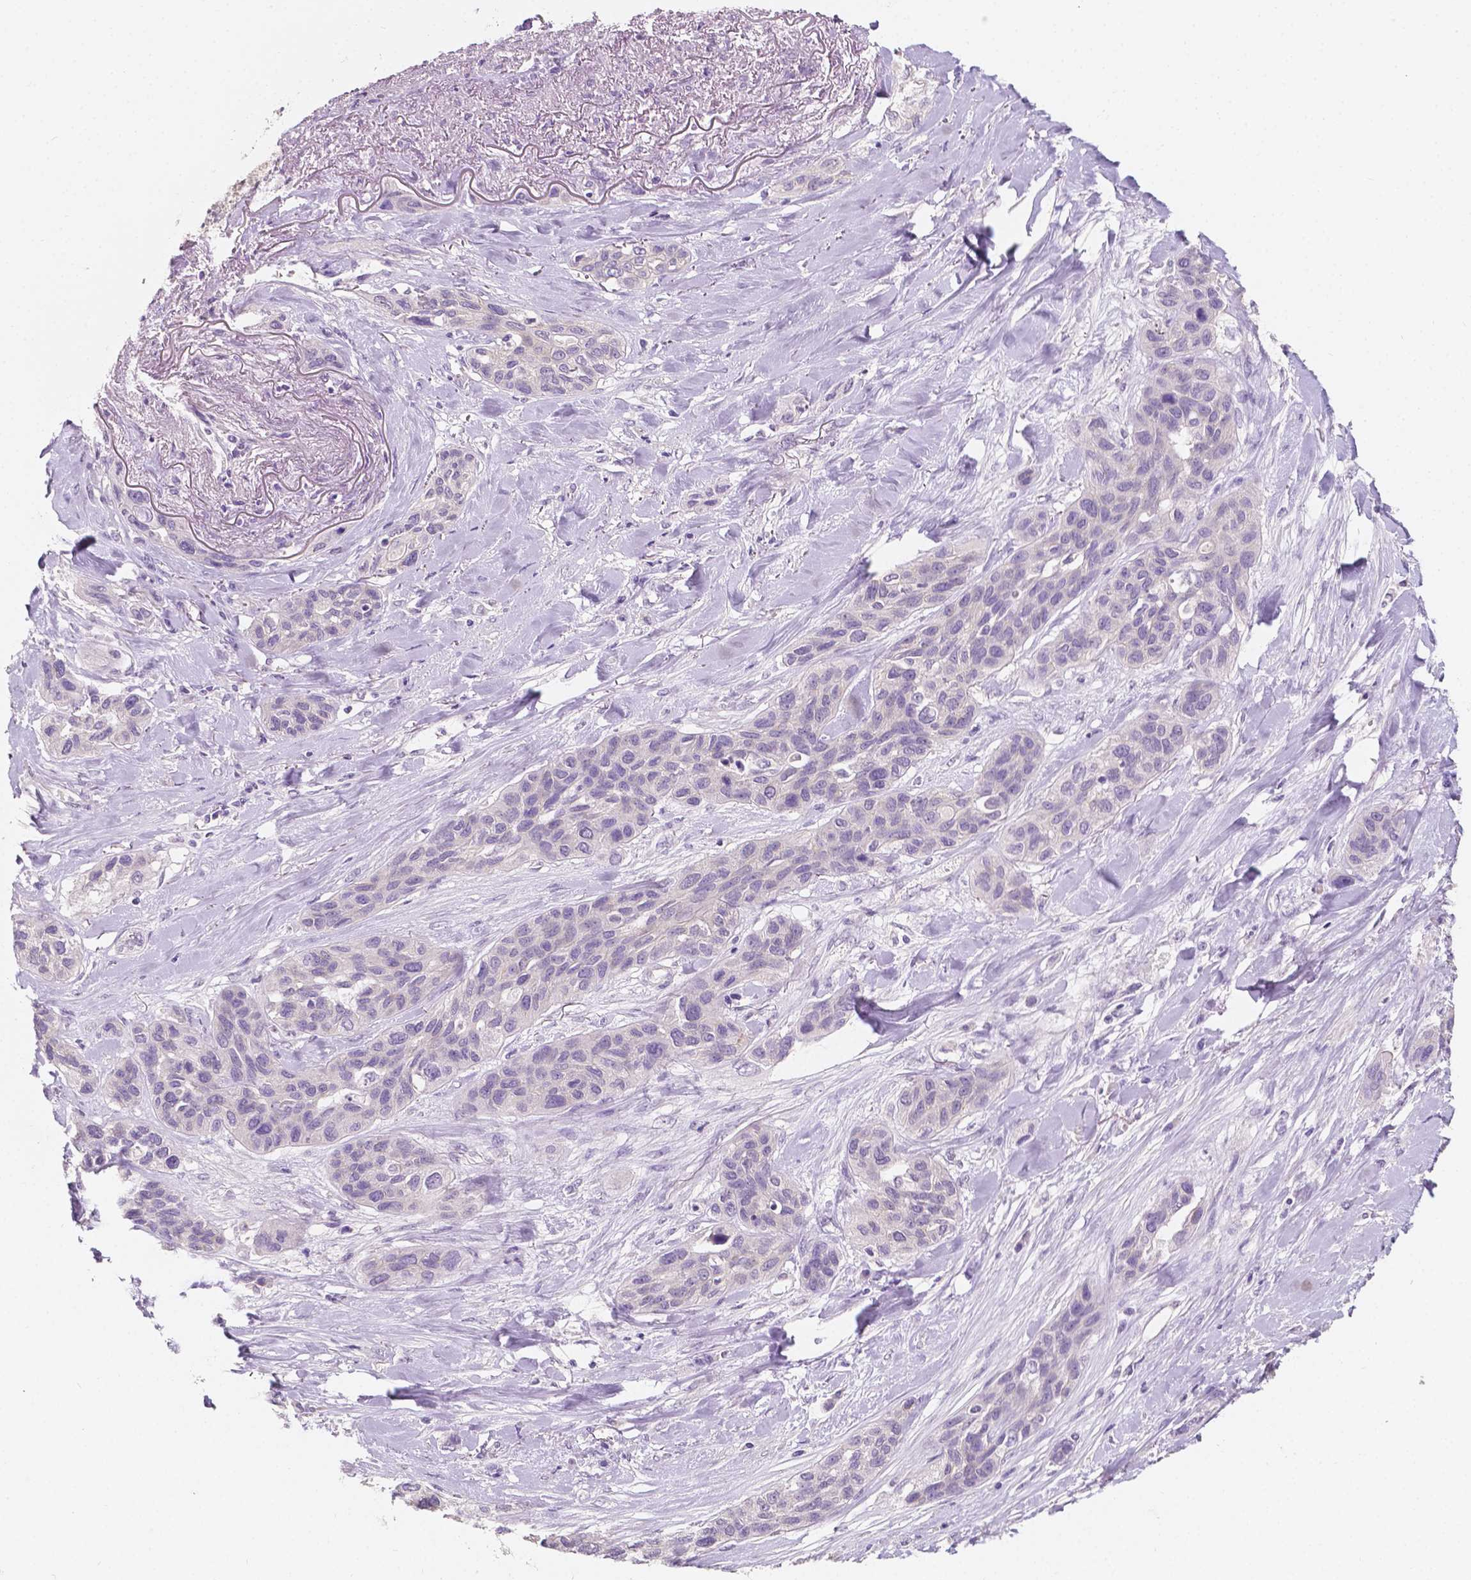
{"staining": {"intensity": "negative", "quantity": "none", "location": "none"}, "tissue": "lung cancer", "cell_type": "Tumor cells", "image_type": "cancer", "snomed": [{"axis": "morphology", "description": "Squamous cell carcinoma, NOS"}, {"axis": "topography", "description": "Lung"}], "caption": "Protein analysis of lung squamous cell carcinoma shows no significant positivity in tumor cells. (Immunohistochemistry, brightfield microscopy, high magnification).", "gene": "TAL1", "patient": {"sex": "female", "age": 70}}